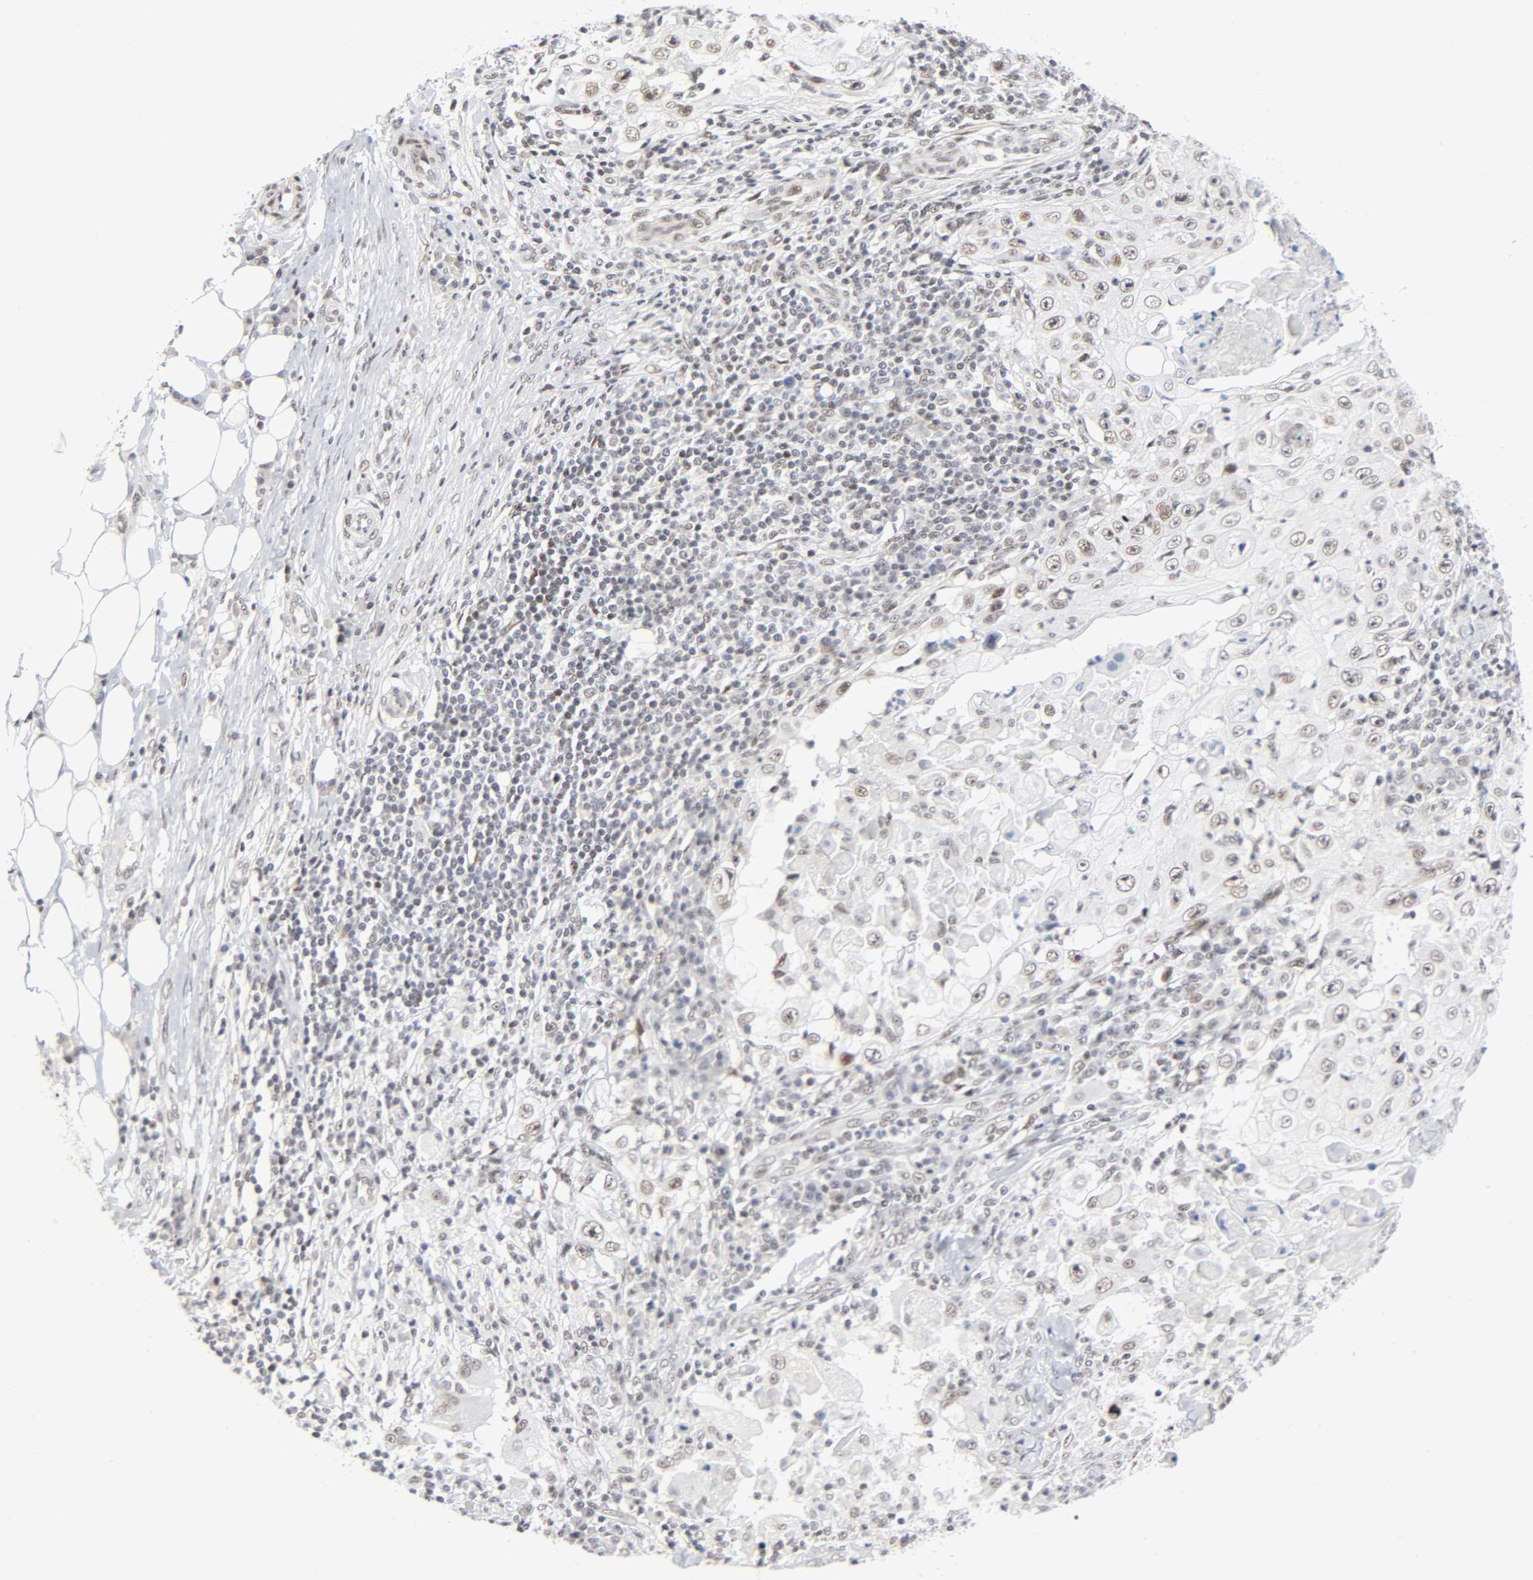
{"staining": {"intensity": "weak", "quantity": "25%-75%", "location": "nuclear"}, "tissue": "skin cancer", "cell_type": "Tumor cells", "image_type": "cancer", "snomed": [{"axis": "morphology", "description": "Squamous cell carcinoma, NOS"}, {"axis": "topography", "description": "Skin"}], "caption": "Skin cancer was stained to show a protein in brown. There is low levels of weak nuclear positivity in about 25%-75% of tumor cells. The staining was performed using DAB, with brown indicating positive protein expression. Nuclei are stained blue with hematoxylin.", "gene": "DIDO1", "patient": {"sex": "male", "age": 86}}